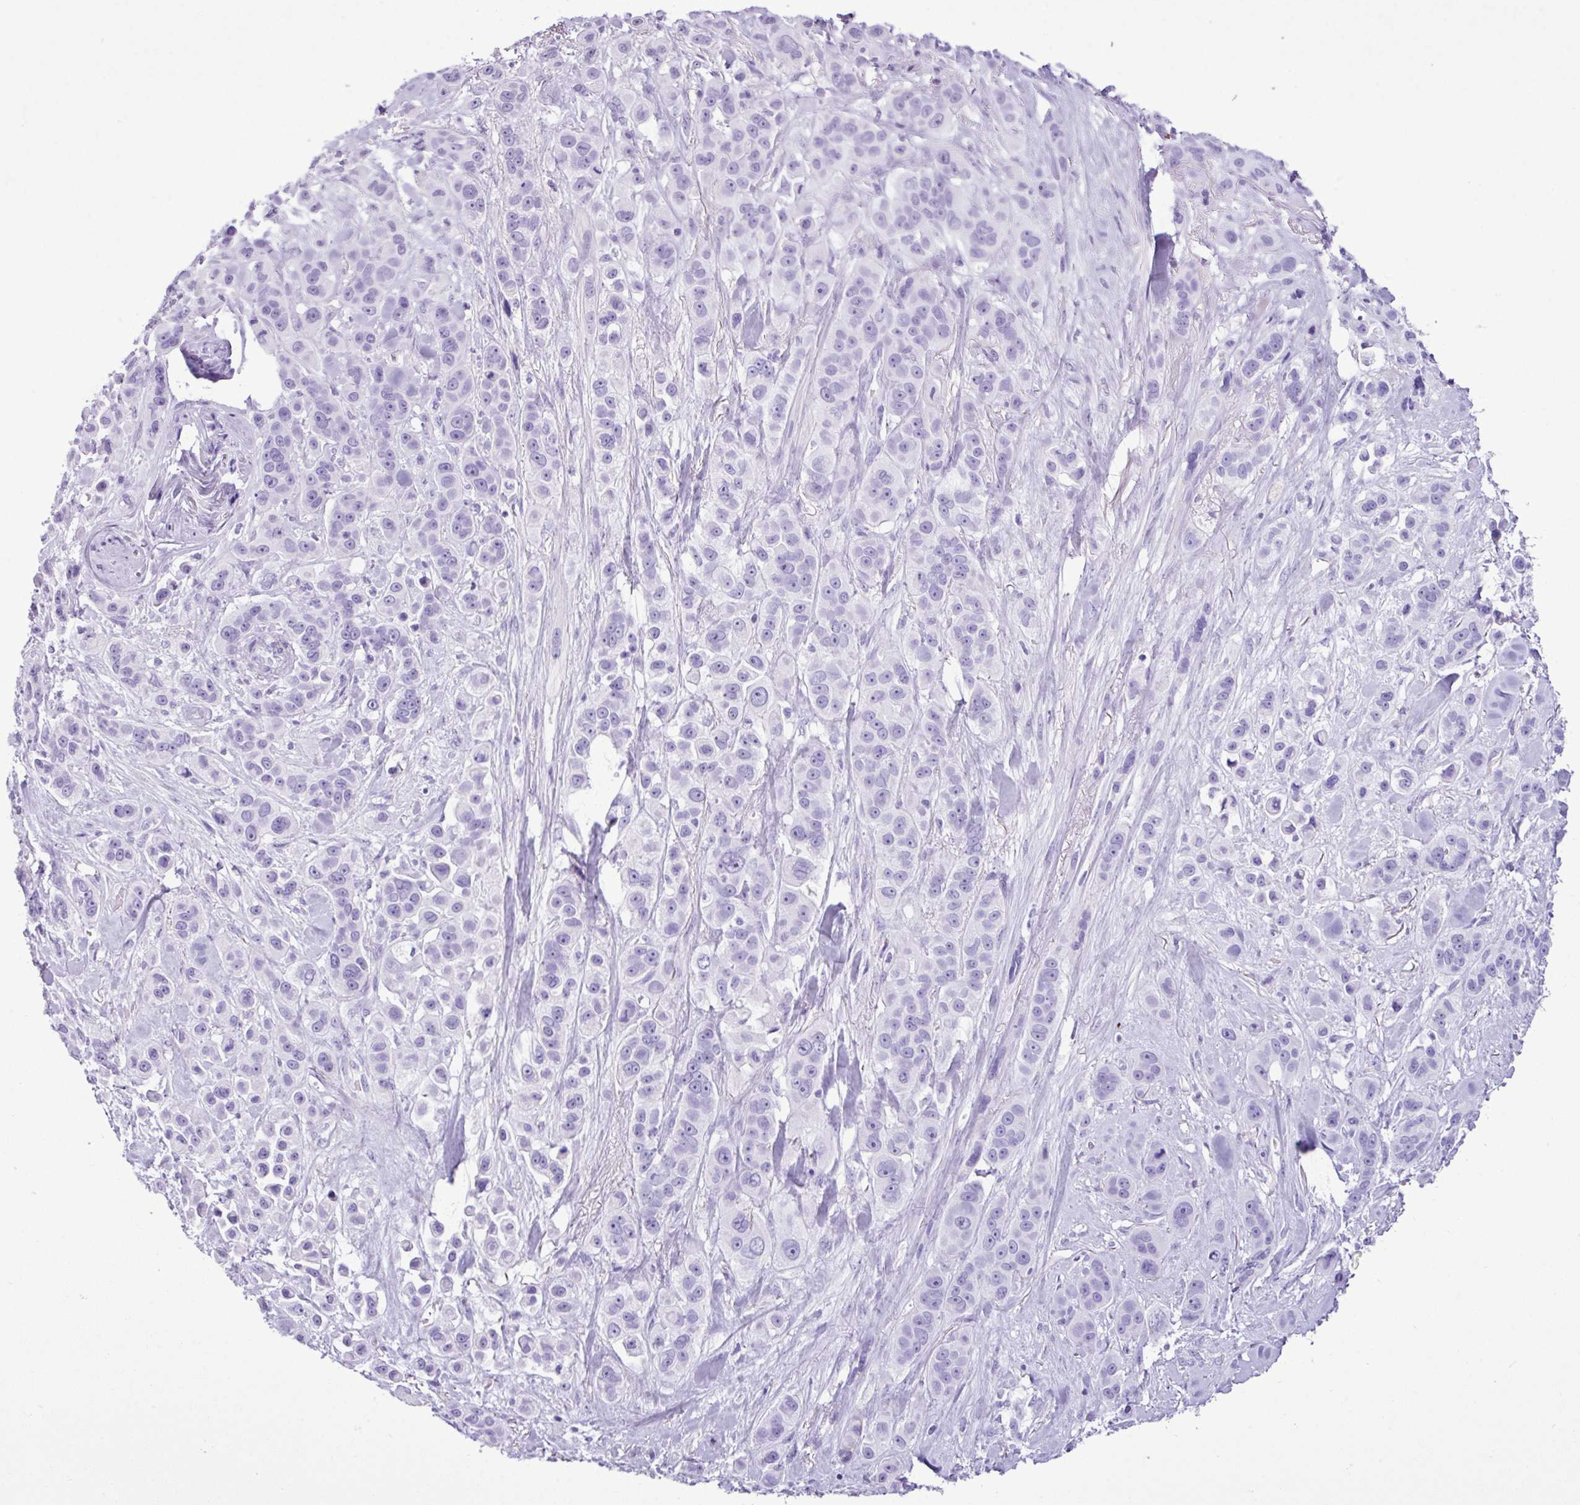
{"staining": {"intensity": "negative", "quantity": "none", "location": "none"}, "tissue": "skin cancer", "cell_type": "Tumor cells", "image_type": "cancer", "snomed": [{"axis": "morphology", "description": "Squamous cell carcinoma, NOS"}, {"axis": "topography", "description": "Skin"}], "caption": "Immunohistochemistry (IHC) micrograph of skin squamous cell carcinoma stained for a protein (brown), which shows no expression in tumor cells.", "gene": "ZSCAN5A", "patient": {"sex": "male", "age": 67}}